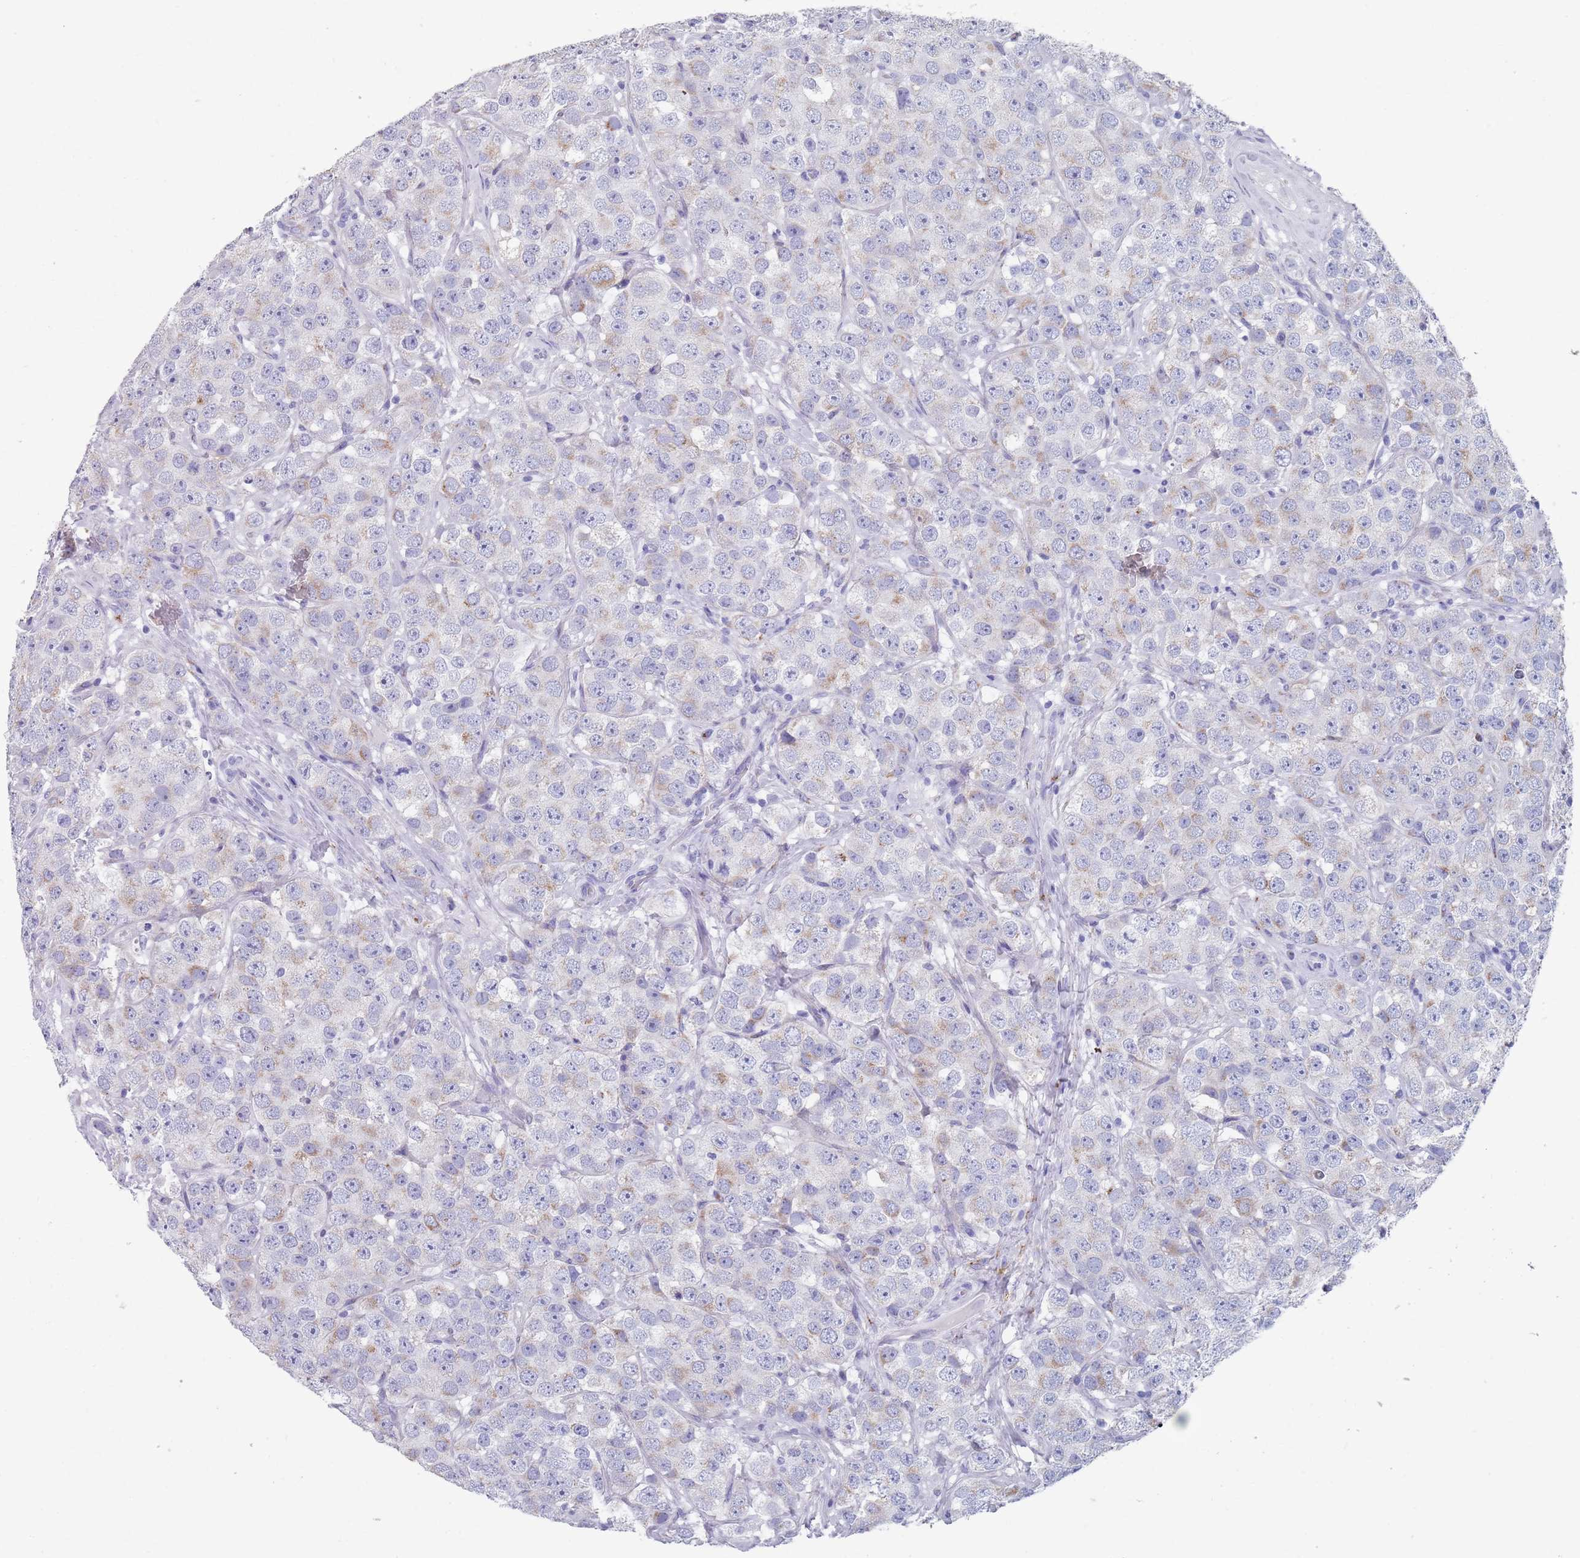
{"staining": {"intensity": "negative", "quantity": "none", "location": "none"}, "tissue": "testis cancer", "cell_type": "Tumor cells", "image_type": "cancer", "snomed": [{"axis": "morphology", "description": "Seminoma, NOS"}, {"axis": "topography", "description": "Testis"}], "caption": "The micrograph reveals no significant positivity in tumor cells of testis seminoma.", "gene": "PLOD1", "patient": {"sex": "male", "age": 28}}